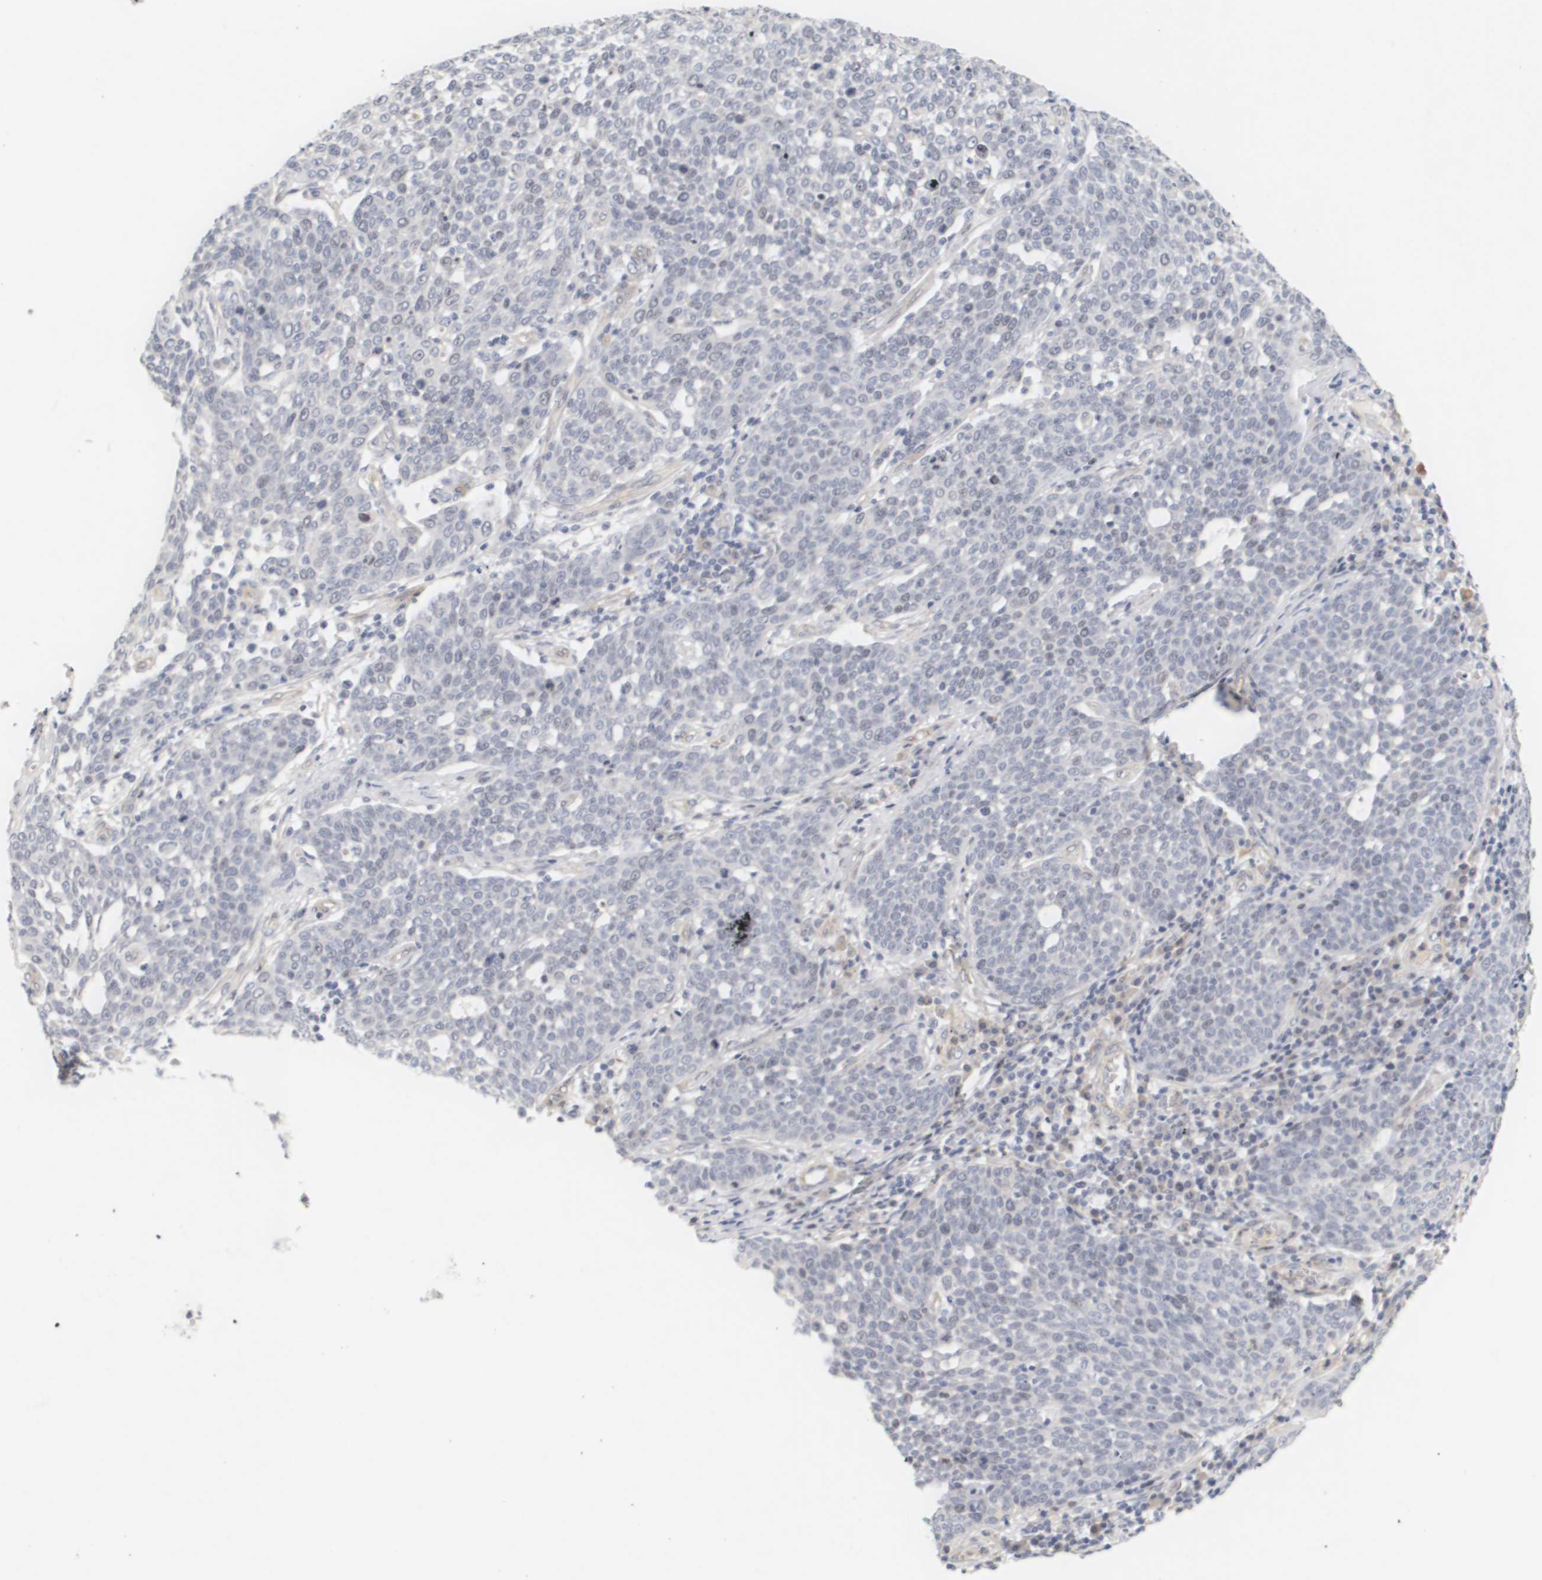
{"staining": {"intensity": "negative", "quantity": "none", "location": "none"}, "tissue": "cervical cancer", "cell_type": "Tumor cells", "image_type": "cancer", "snomed": [{"axis": "morphology", "description": "Squamous cell carcinoma, NOS"}, {"axis": "topography", "description": "Cervix"}], "caption": "Tumor cells show no significant positivity in cervical cancer (squamous cell carcinoma).", "gene": "CYB561", "patient": {"sex": "female", "age": 34}}